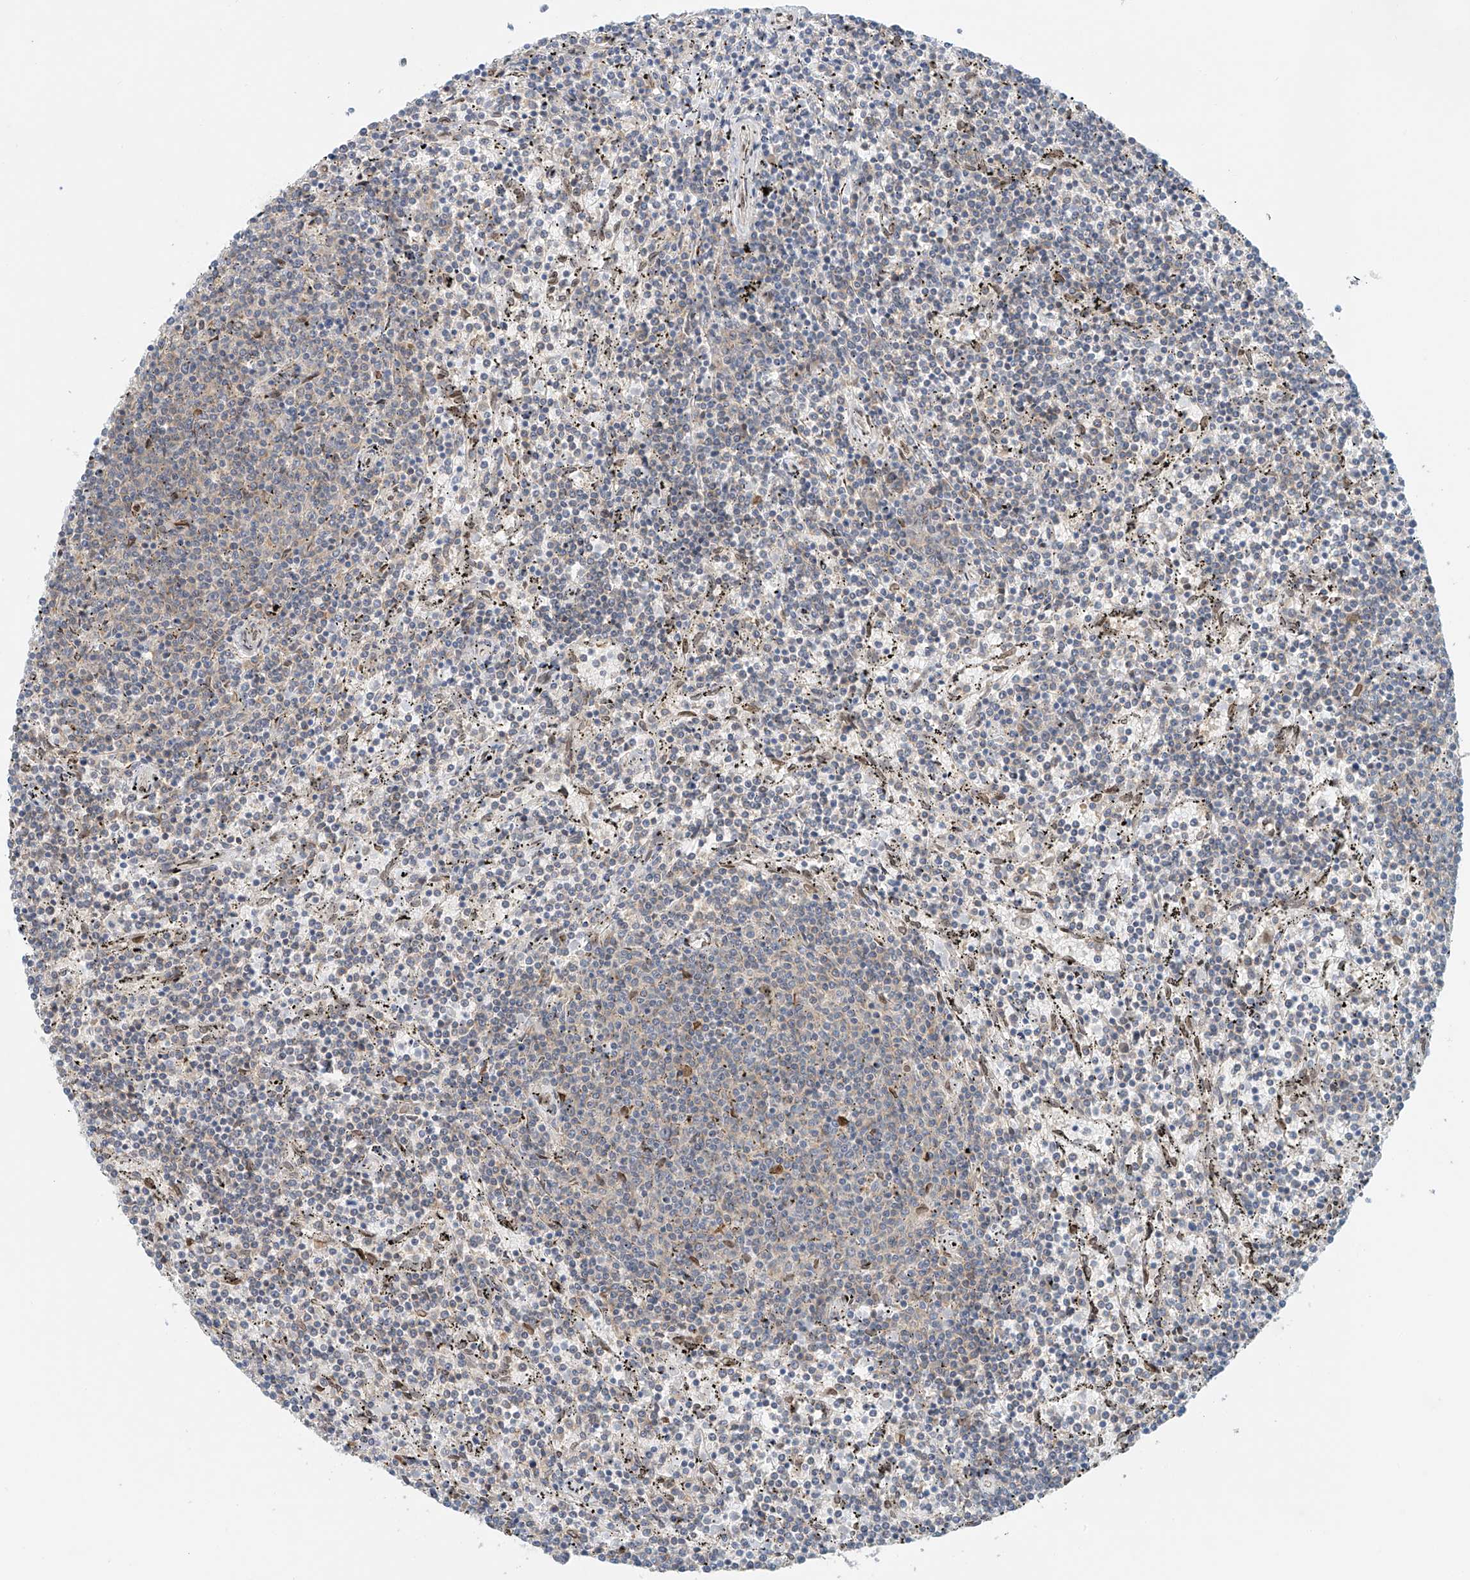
{"staining": {"intensity": "negative", "quantity": "none", "location": "none"}, "tissue": "lymphoma", "cell_type": "Tumor cells", "image_type": "cancer", "snomed": [{"axis": "morphology", "description": "Malignant lymphoma, non-Hodgkin's type, Low grade"}, {"axis": "topography", "description": "Spleen"}], "caption": "Tumor cells are negative for protein expression in human low-grade malignant lymphoma, non-Hodgkin's type.", "gene": "STARD9", "patient": {"sex": "female", "age": 50}}